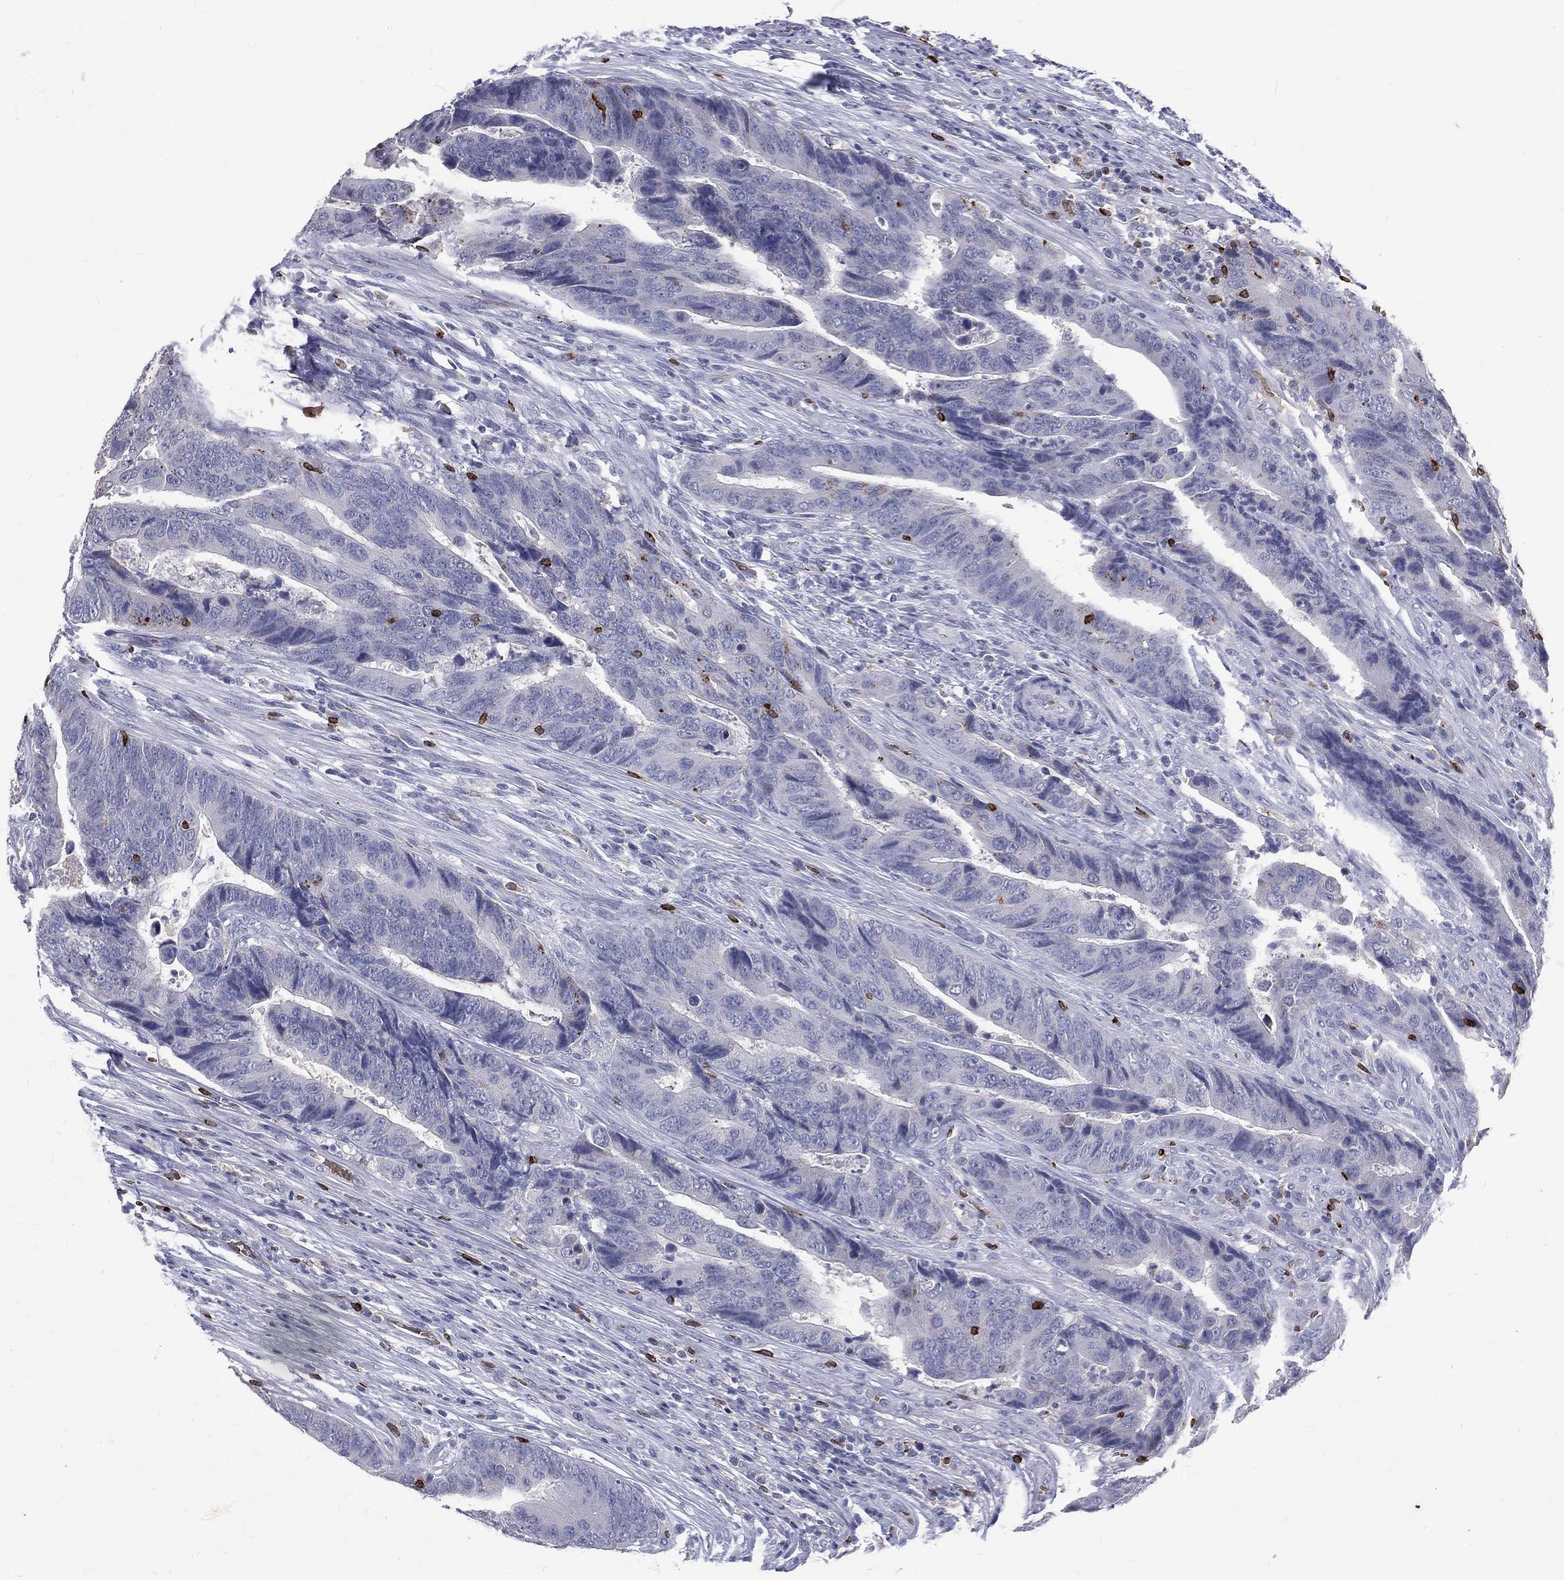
{"staining": {"intensity": "negative", "quantity": "none", "location": "none"}, "tissue": "colorectal cancer", "cell_type": "Tumor cells", "image_type": "cancer", "snomed": [{"axis": "morphology", "description": "Adenocarcinoma, NOS"}, {"axis": "topography", "description": "Colon"}], "caption": "Photomicrograph shows no significant protein staining in tumor cells of colorectal cancer (adenocarcinoma).", "gene": "CTSW", "patient": {"sex": "female", "age": 56}}